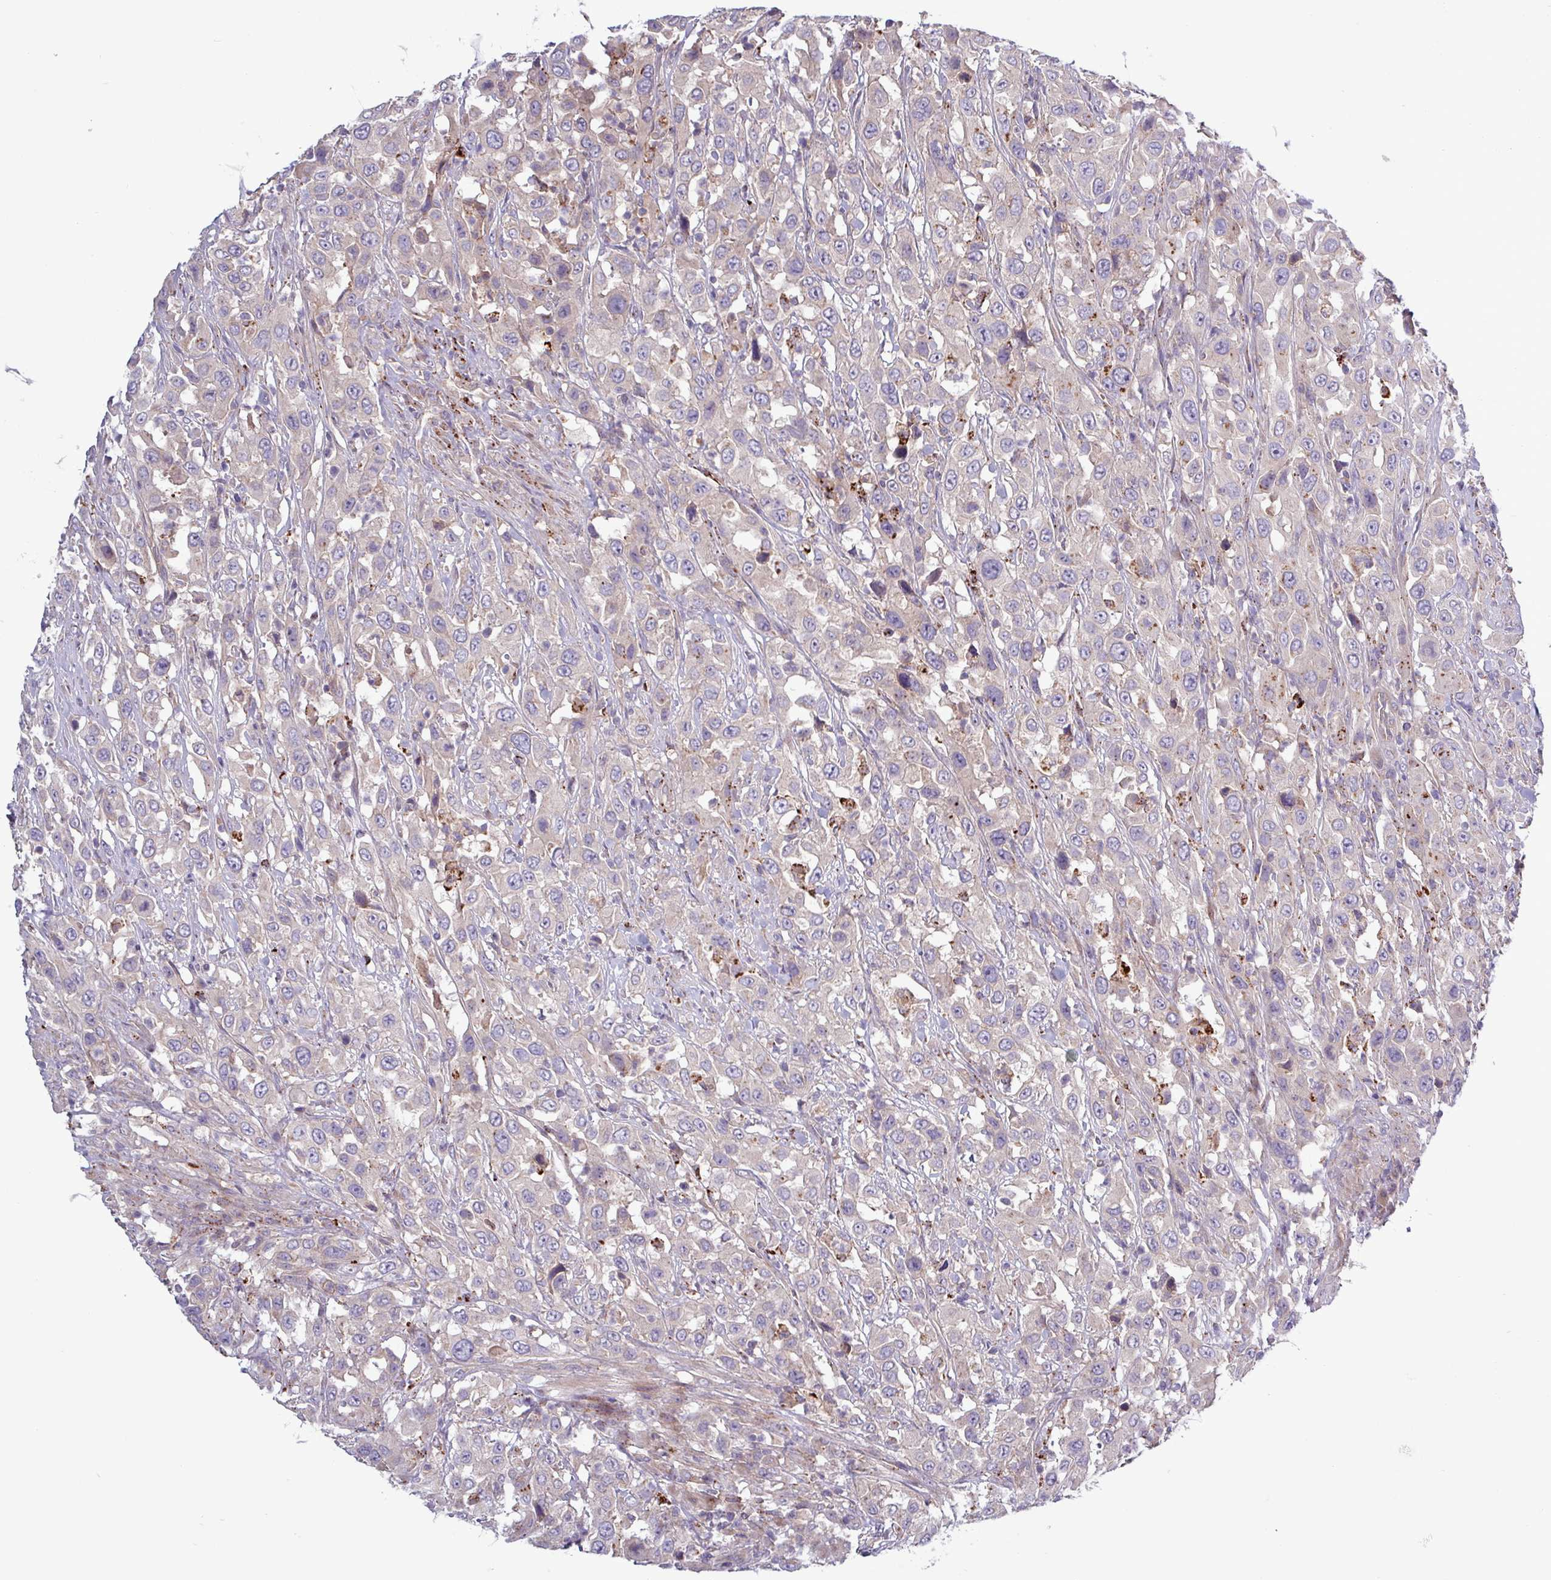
{"staining": {"intensity": "moderate", "quantity": "<25%", "location": "cytoplasmic/membranous"}, "tissue": "urothelial cancer", "cell_type": "Tumor cells", "image_type": "cancer", "snomed": [{"axis": "morphology", "description": "Urothelial carcinoma, High grade"}, {"axis": "topography", "description": "Urinary bladder"}], "caption": "Moderate cytoplasmic/membranous protein expression is identified in approximately <25% of tumor cells in urothelial cancer.", "gene": "PLIN2", "patient": {"sex": "male", "age": 61}}